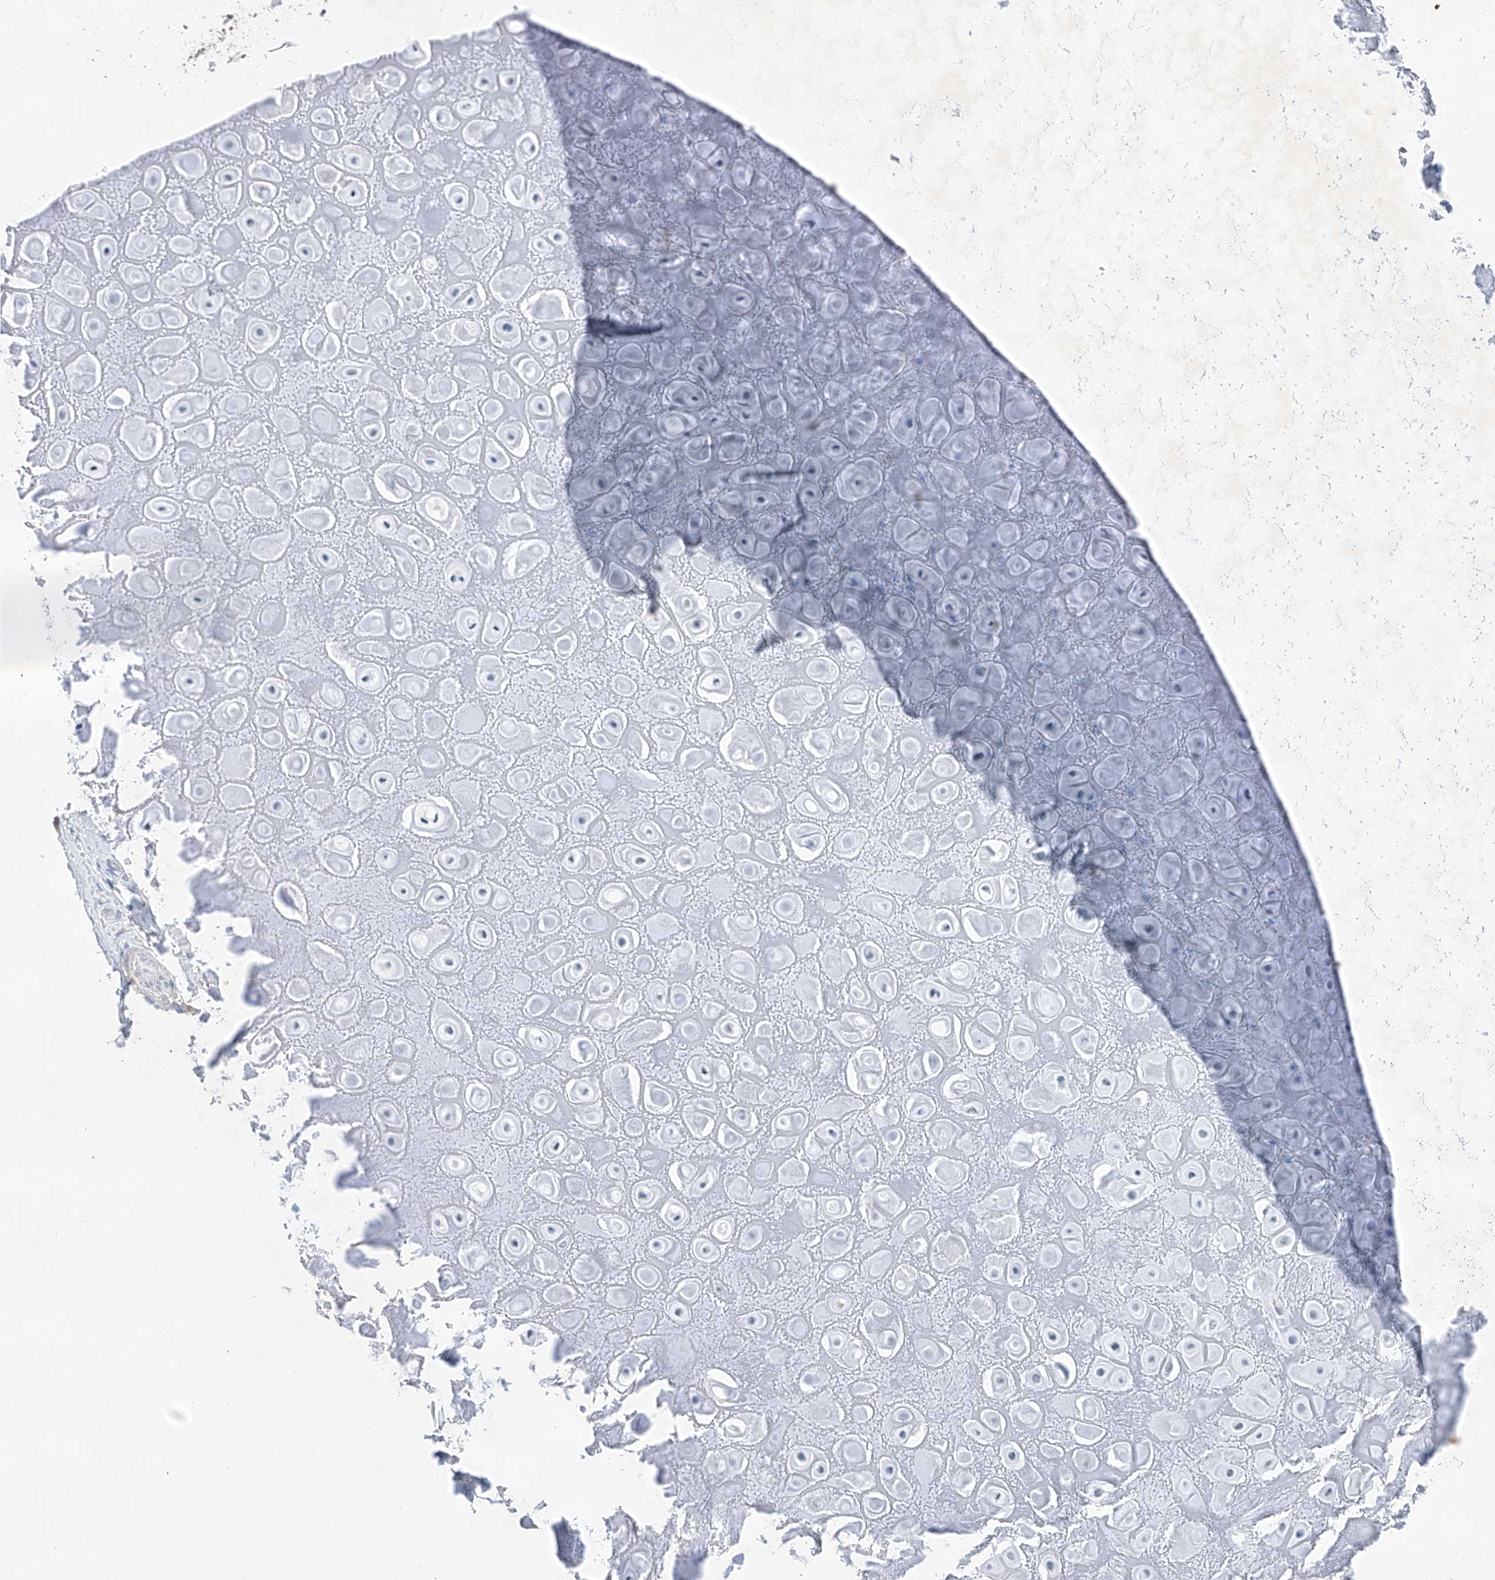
{"staining": {"intensity": "negative", "quantity": "none", "location": "none"}, "tissue": "adipose tissue", "cell_type": "Adipocytes", "image_type": "normal", "snomed": [{"axis": "morphology", "description": "Normal tissue, NOS"}, {"axis": "morphology", "description": "Basal cell carcinoma"}, {"axis": "topography", "description": "Skin"}], "caption": "The IHC image has no significant expression in adipocytes of adipose tissue. The staining was performed using DAB (3,3'-diaminobenzidine) to visualize the protein expression in brown, while the nuclei were stained in blue with hematoxylin (Magnification: 20x).", "gene": "KLF15", "patient": {"sex": "female", "age": 89}}